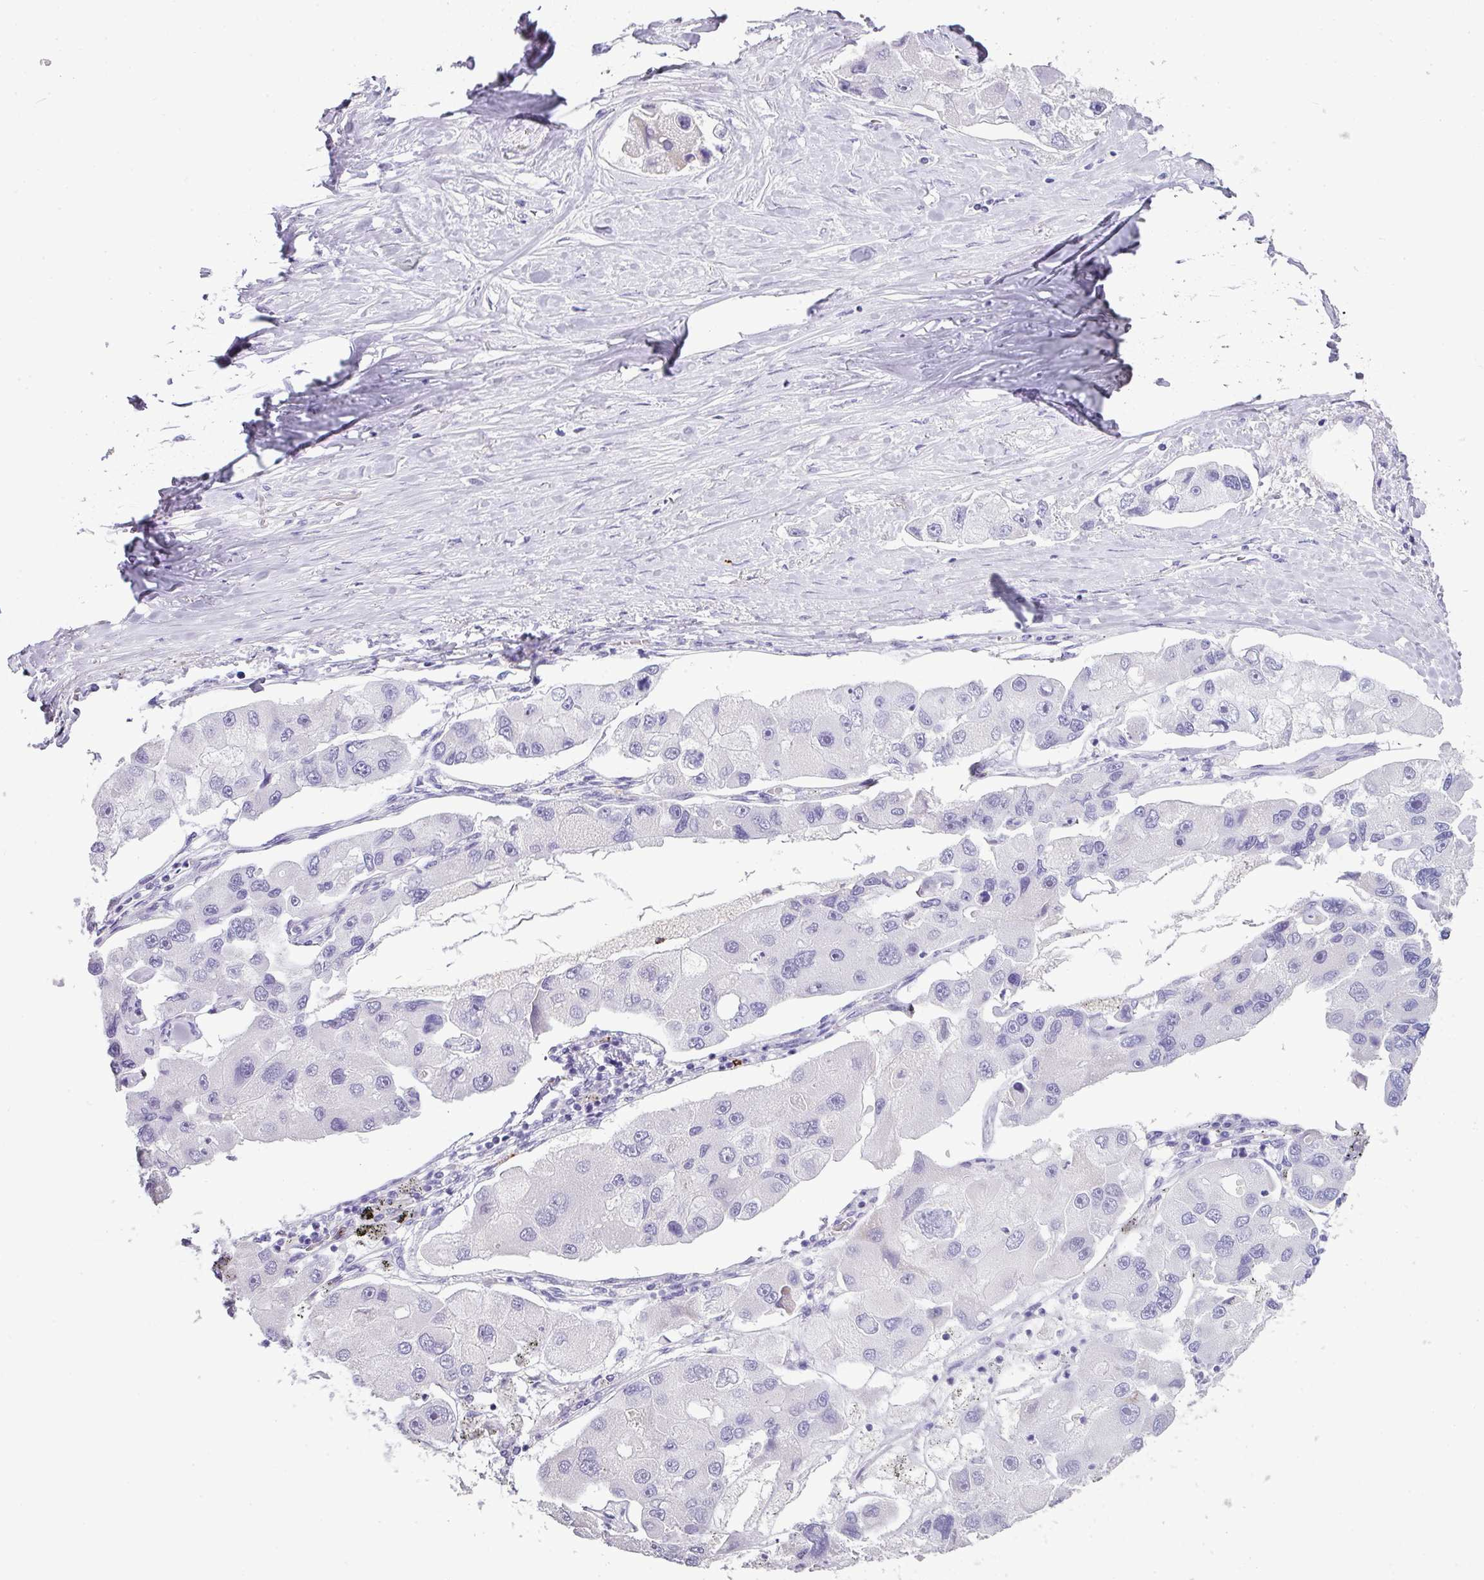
{"staining": {"intensity": "negative", "quantity": "none", "location": "none"}, "tissue": "lung cancer", "cell_type": "Tumor cells", "image_type": "cancer", "snomed": [{"axis": "morphology", "description": "Adenocarcinoma, NOS"}, {"axis": "topography", "description": "Lung"}], "caption": "This image is of lung adenocarcinoma stained with immunohistochemistry (IHC) to label a protein in brown with the nuclei are counter-stained blue. There is no staining in tumor cells.", "gene": "CTSG", "patient": {"sex": "female", "age": 54}}